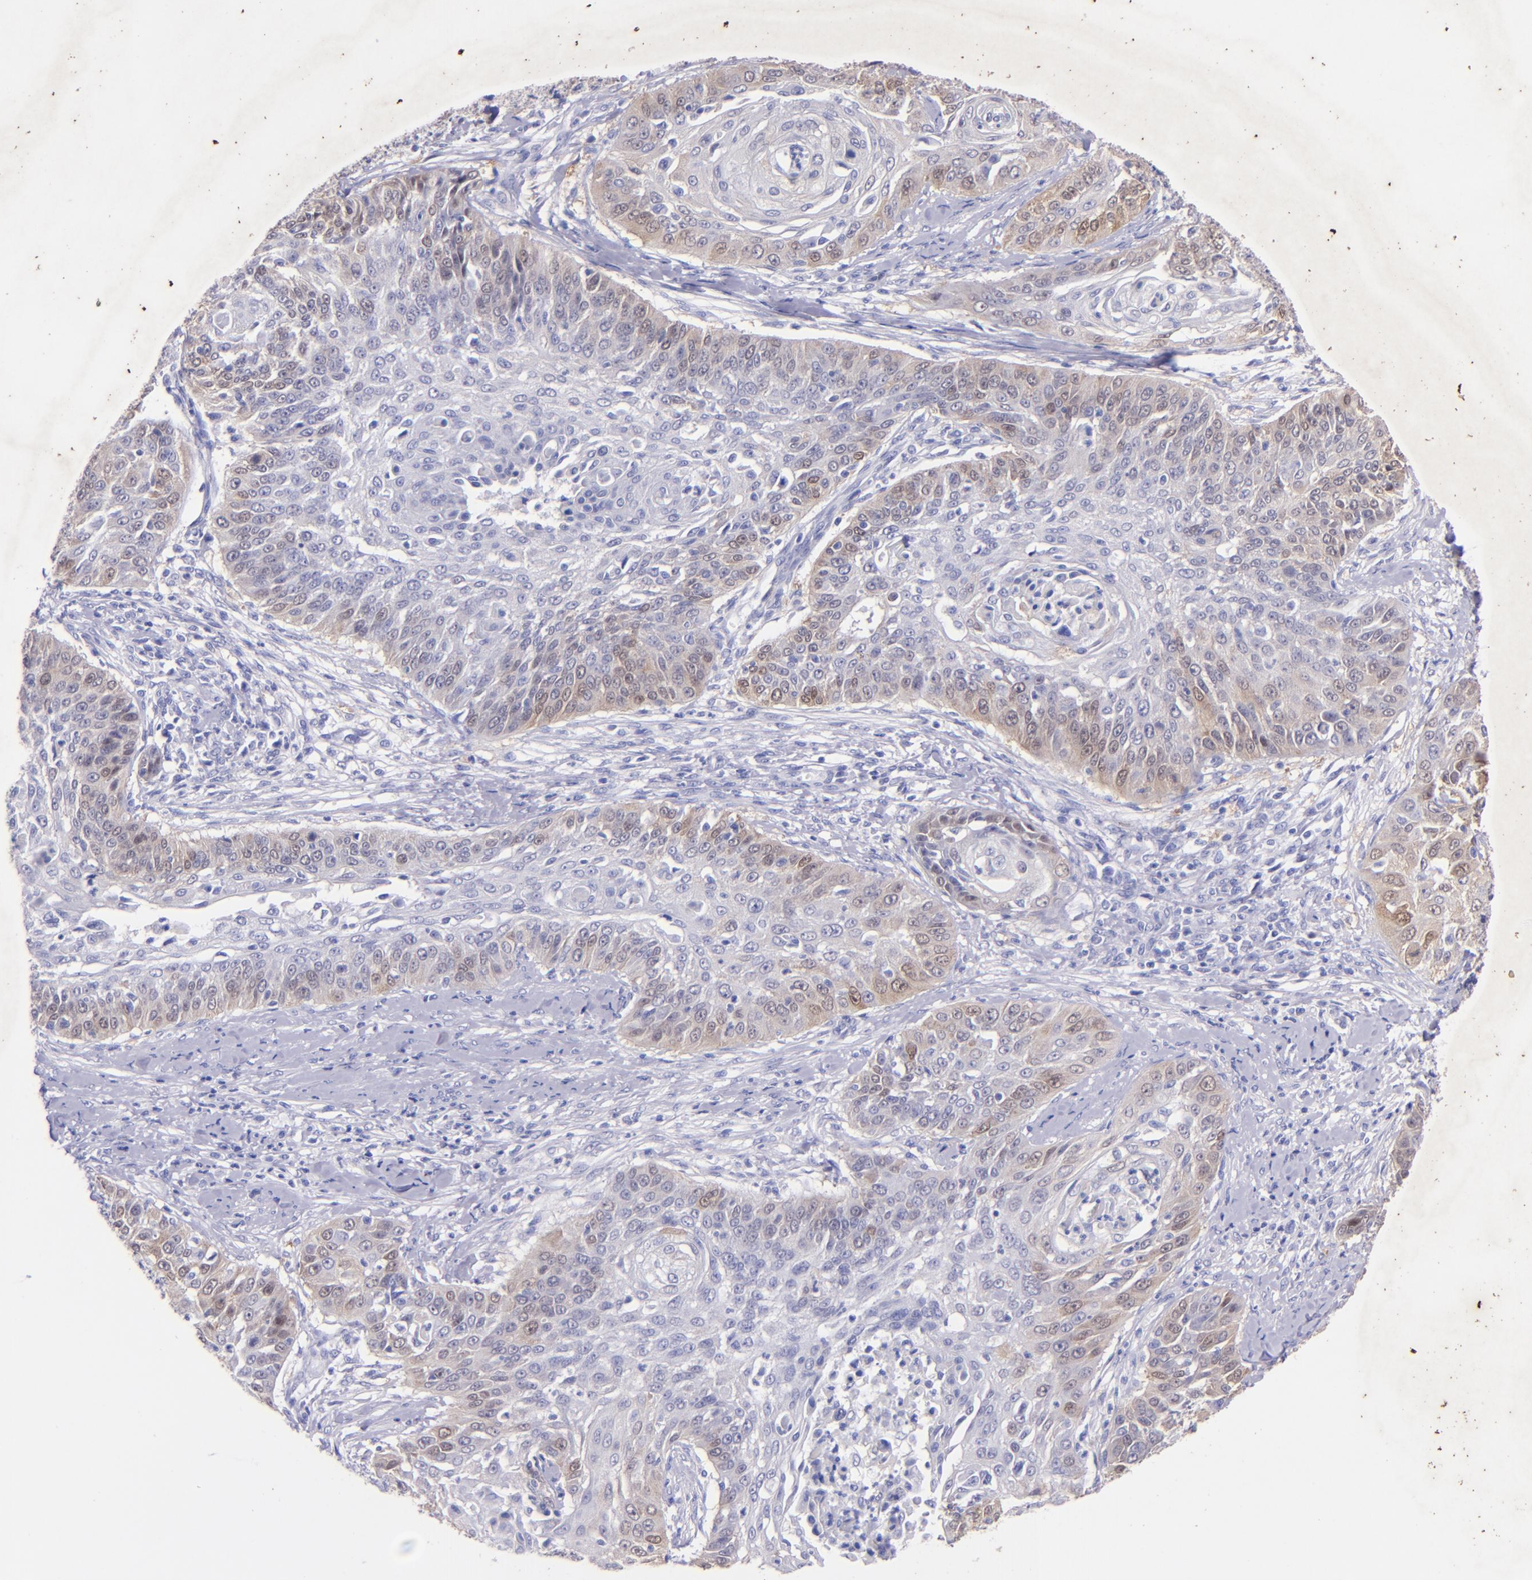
{"staining": {"intensity": "weak", "quantity": "<25%", "location": "cytoplasmic/membranous"}, "tissue": "cervical cancer", "cell_type": "Tumor cells", "image_type": "cancer", "snomed": [{"axis": "morphology", "description": "Squamous cell carcinoma, NOS"}, {"axis": "topography", "description": "Cervix"}], "caption": "Photomicrograph shows no protein staining in tumor cells of squamous cell carcinoma (cervical) tissue.", "gene": "UCHL1", "patient": {"sex": "female", "age": 64}}